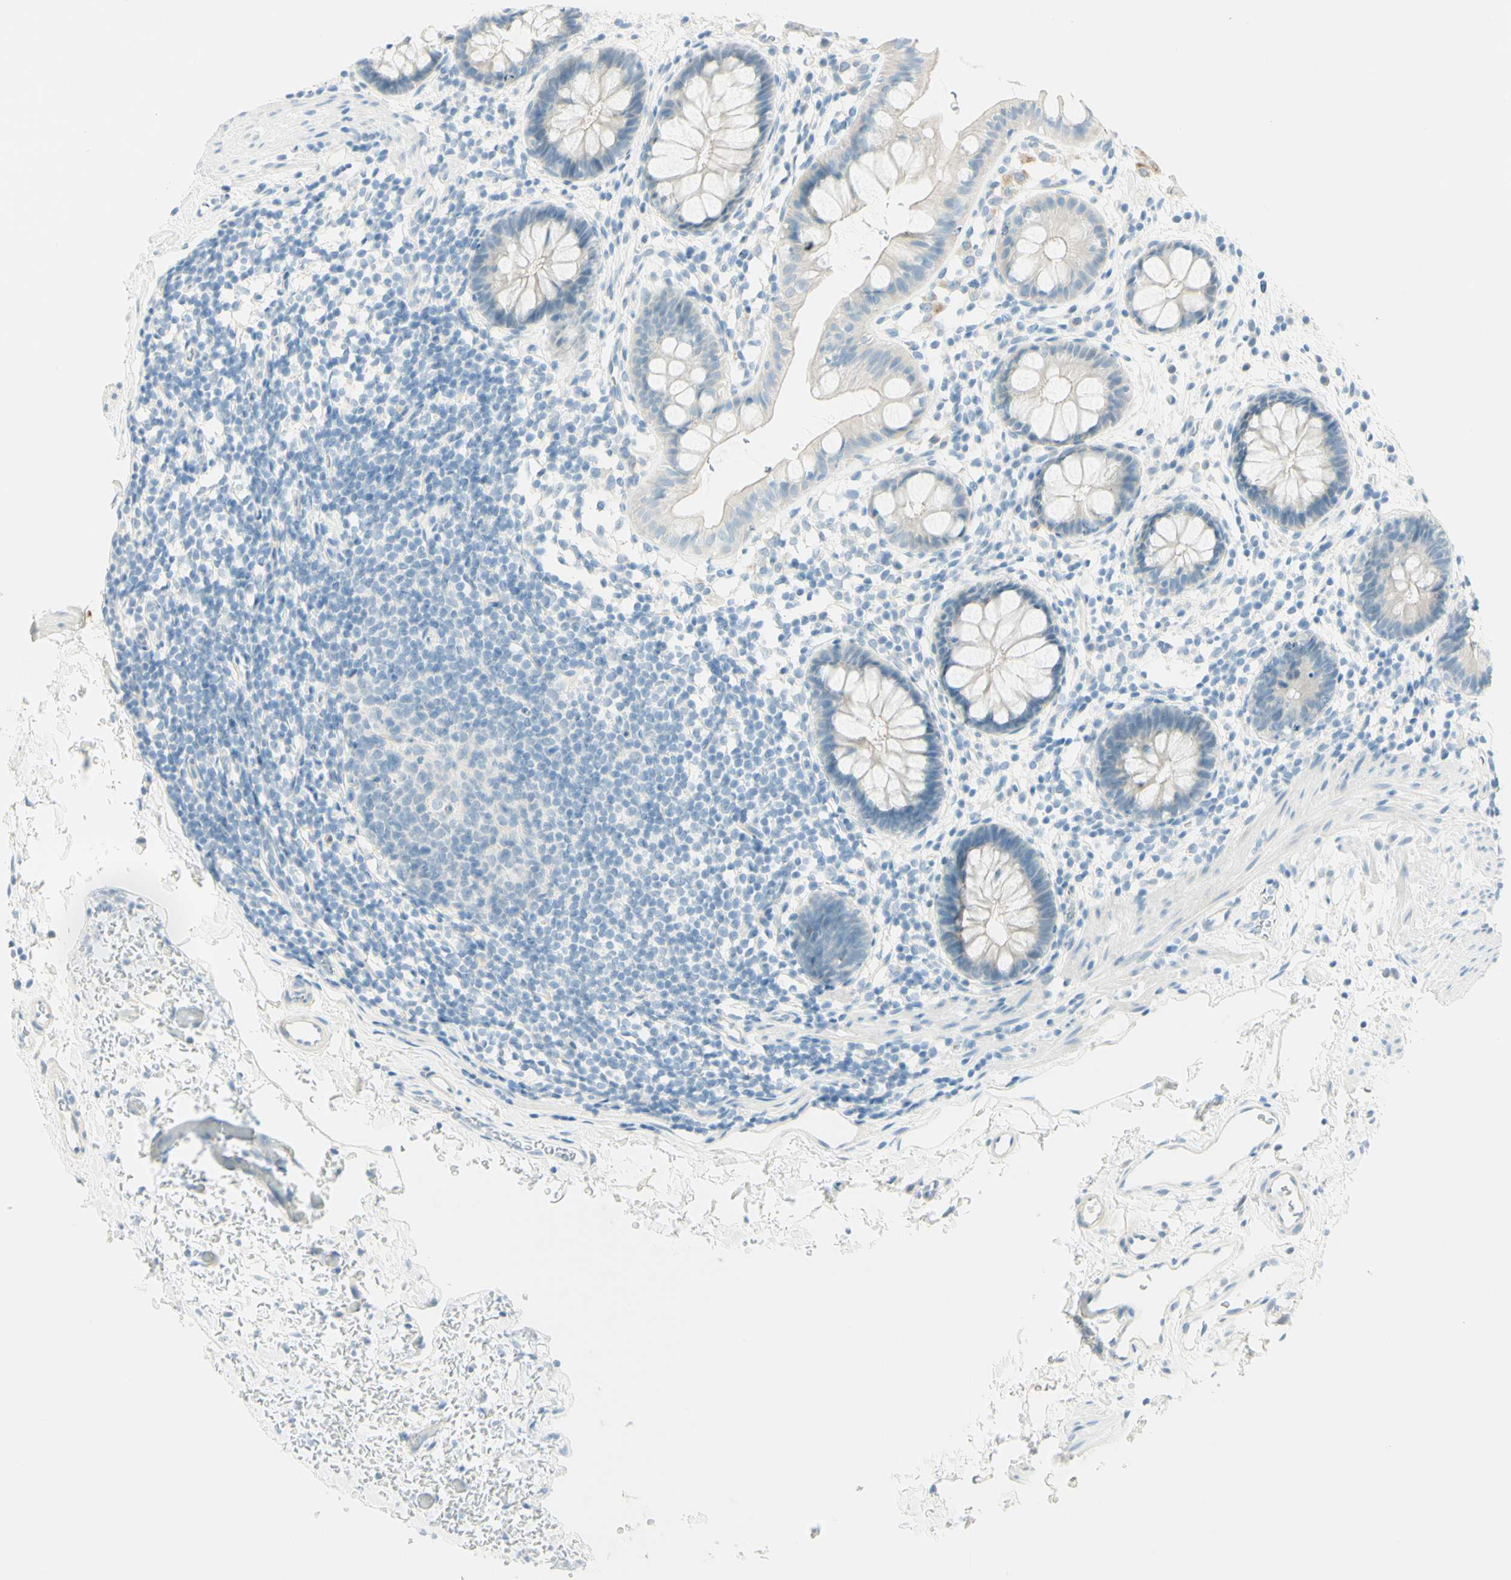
{"staining": {"intensity": "negative", "quantity": "none", "location": "none"}, "tissue": "rectum", "cell_type": "Glandular cells", "image_type": "normal", "snomed": [{"axis": "morphology", "description": "Normal tissue, NOS"}, {"axis": "topography", "description": "Rectum"}], "caption": "Immunohistochemical staining of benign human rectum exhibits no significant expression in glandular cells. (DAB immunohistochemistry (IHC) visualized using brightfield microscopy, high magnification).", "gene": "TMEM132D", "patient": {"sex": "female", "age": 24}}